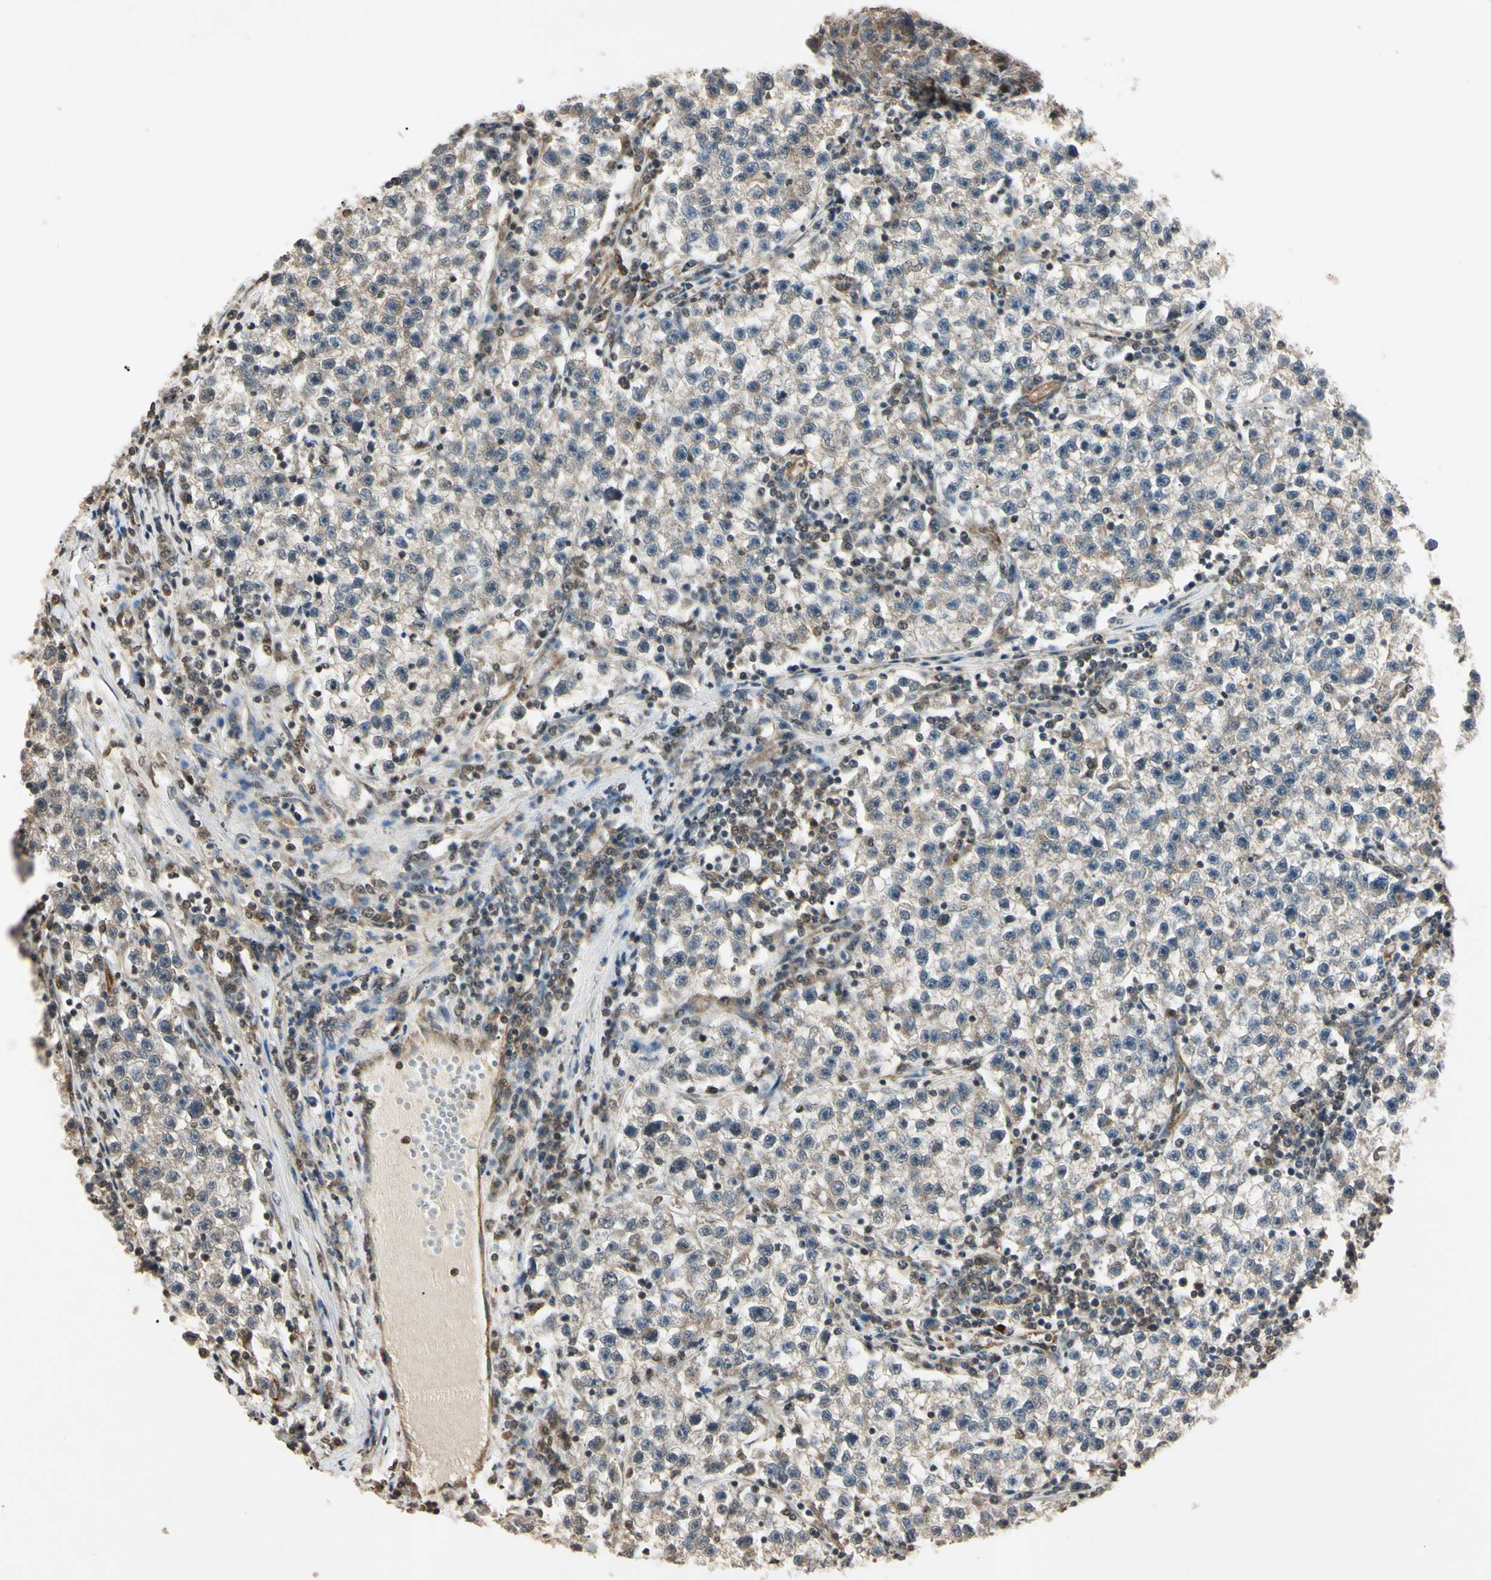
{"staining": {"intensity": "weak", "quantity": "<25%", "location": "cytoplasmic/membranous"}, "tissue": "testis cancer", "cell_type": "Tumor cells", "image_type": "cancer", "snomed": [{"axis": "morphology", "description": "Seminoma, NOS"}, {"axis": "topography", "description": "Testis"}], "caption": "Tumor cells are negative for brown protein staining in testis seminoma. (DAB immunohistochemistry (IHC) visualized using brightfield microscopy, high magnification).", "gene": "EPN1", "patient": {"sex": "male", "age": 22}}